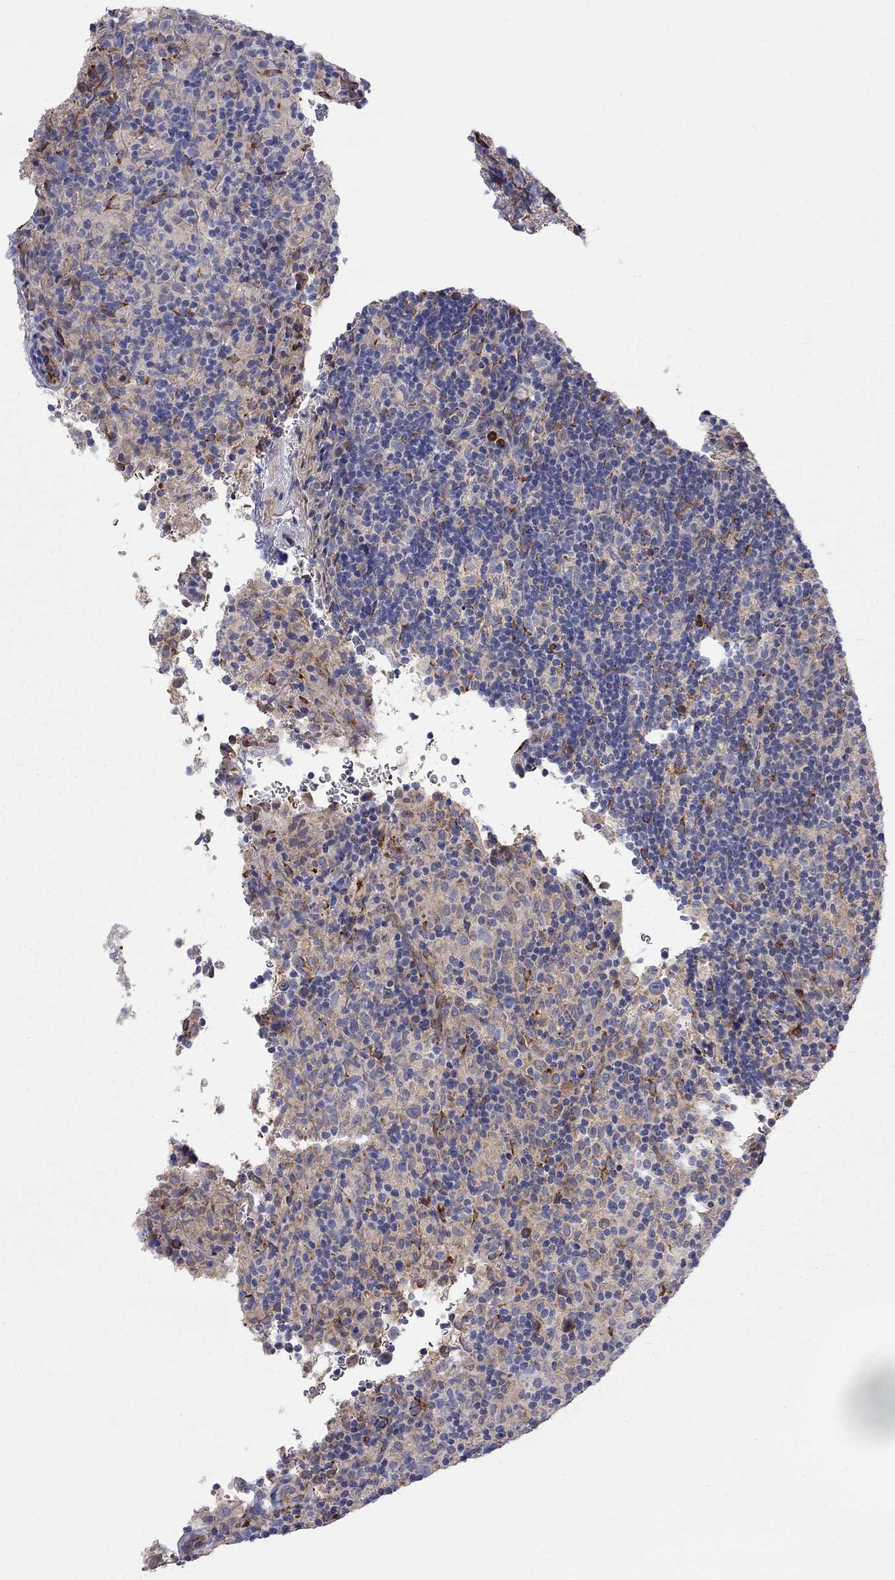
{"staining": {"intensity": "negative", "quantity": "none", "location": "none"}, "tissue": "lymphoma", "cell_type": "Tumor cells", "image_type": "cancer", "snomed": [{"axis": "morphology", "description": "Hodgkin's disease, NOS"}, {"axis": "topography", "description": "Lymph node"}], "caption": "Tumor cells are negative for protein expression in human lymphoma.", "gene": "CASTOR1", "patient": {"sex": "male", "age": 70}}